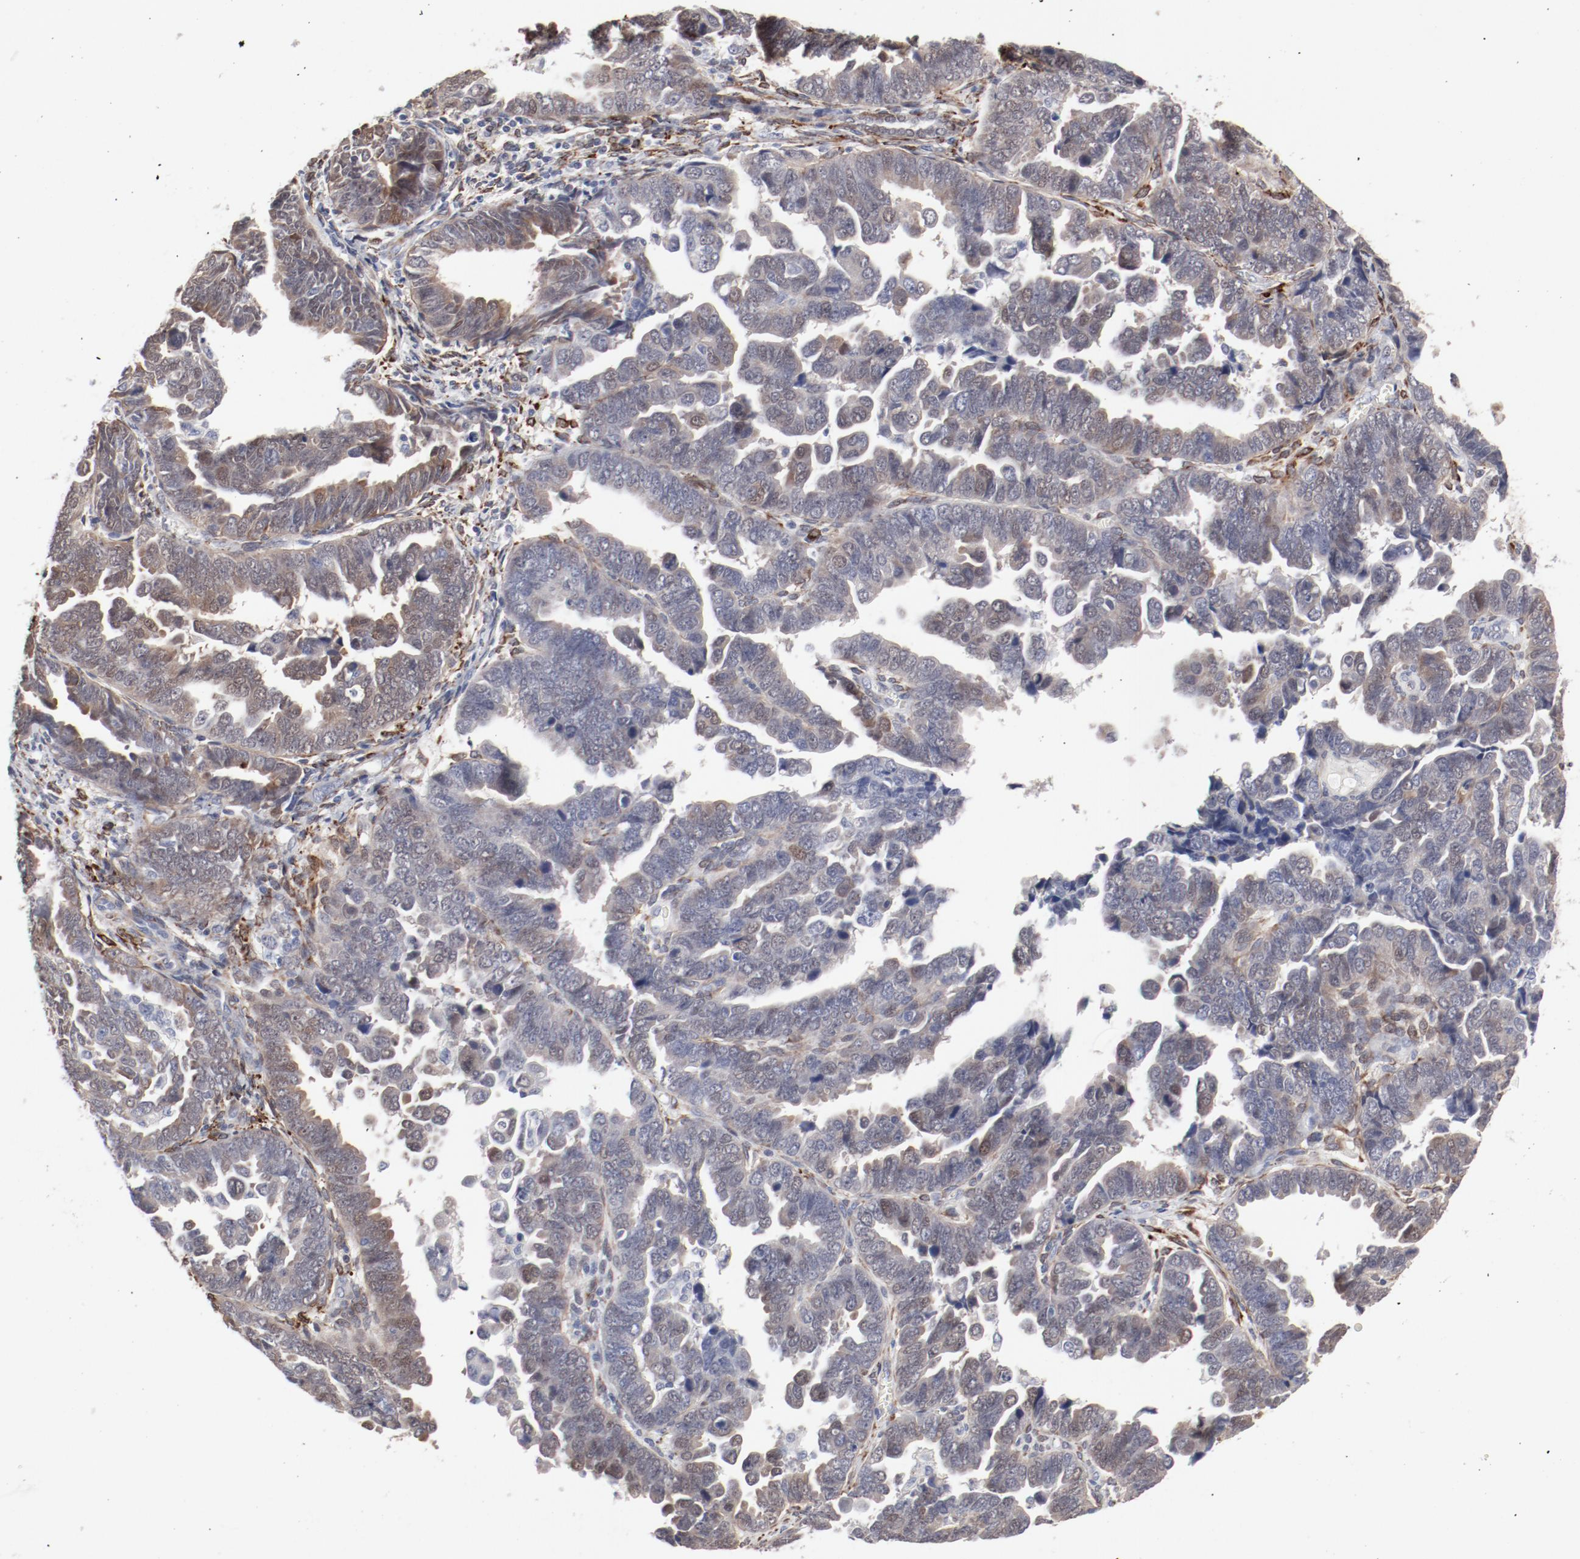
{"staining": {"intensity": "negative", "quantity": "none", "location": "none"}, "tissue": "endometrial cancer", "cell_type": "Tumor cells", "image_type": "cancer", "snomed": [{"axis": "morphology", "description": "Adenocarcinoma, NOS"}, {"axis": "topography", "description": "Endometrium"}], "caption": "High power microscopy image of an IHC photomicrograph of endometrial adenocarcinoma, revealing no significant staining in tumor cells.", "gene": "MAGED4", "patient": {"sex": "female", "age": 75}}